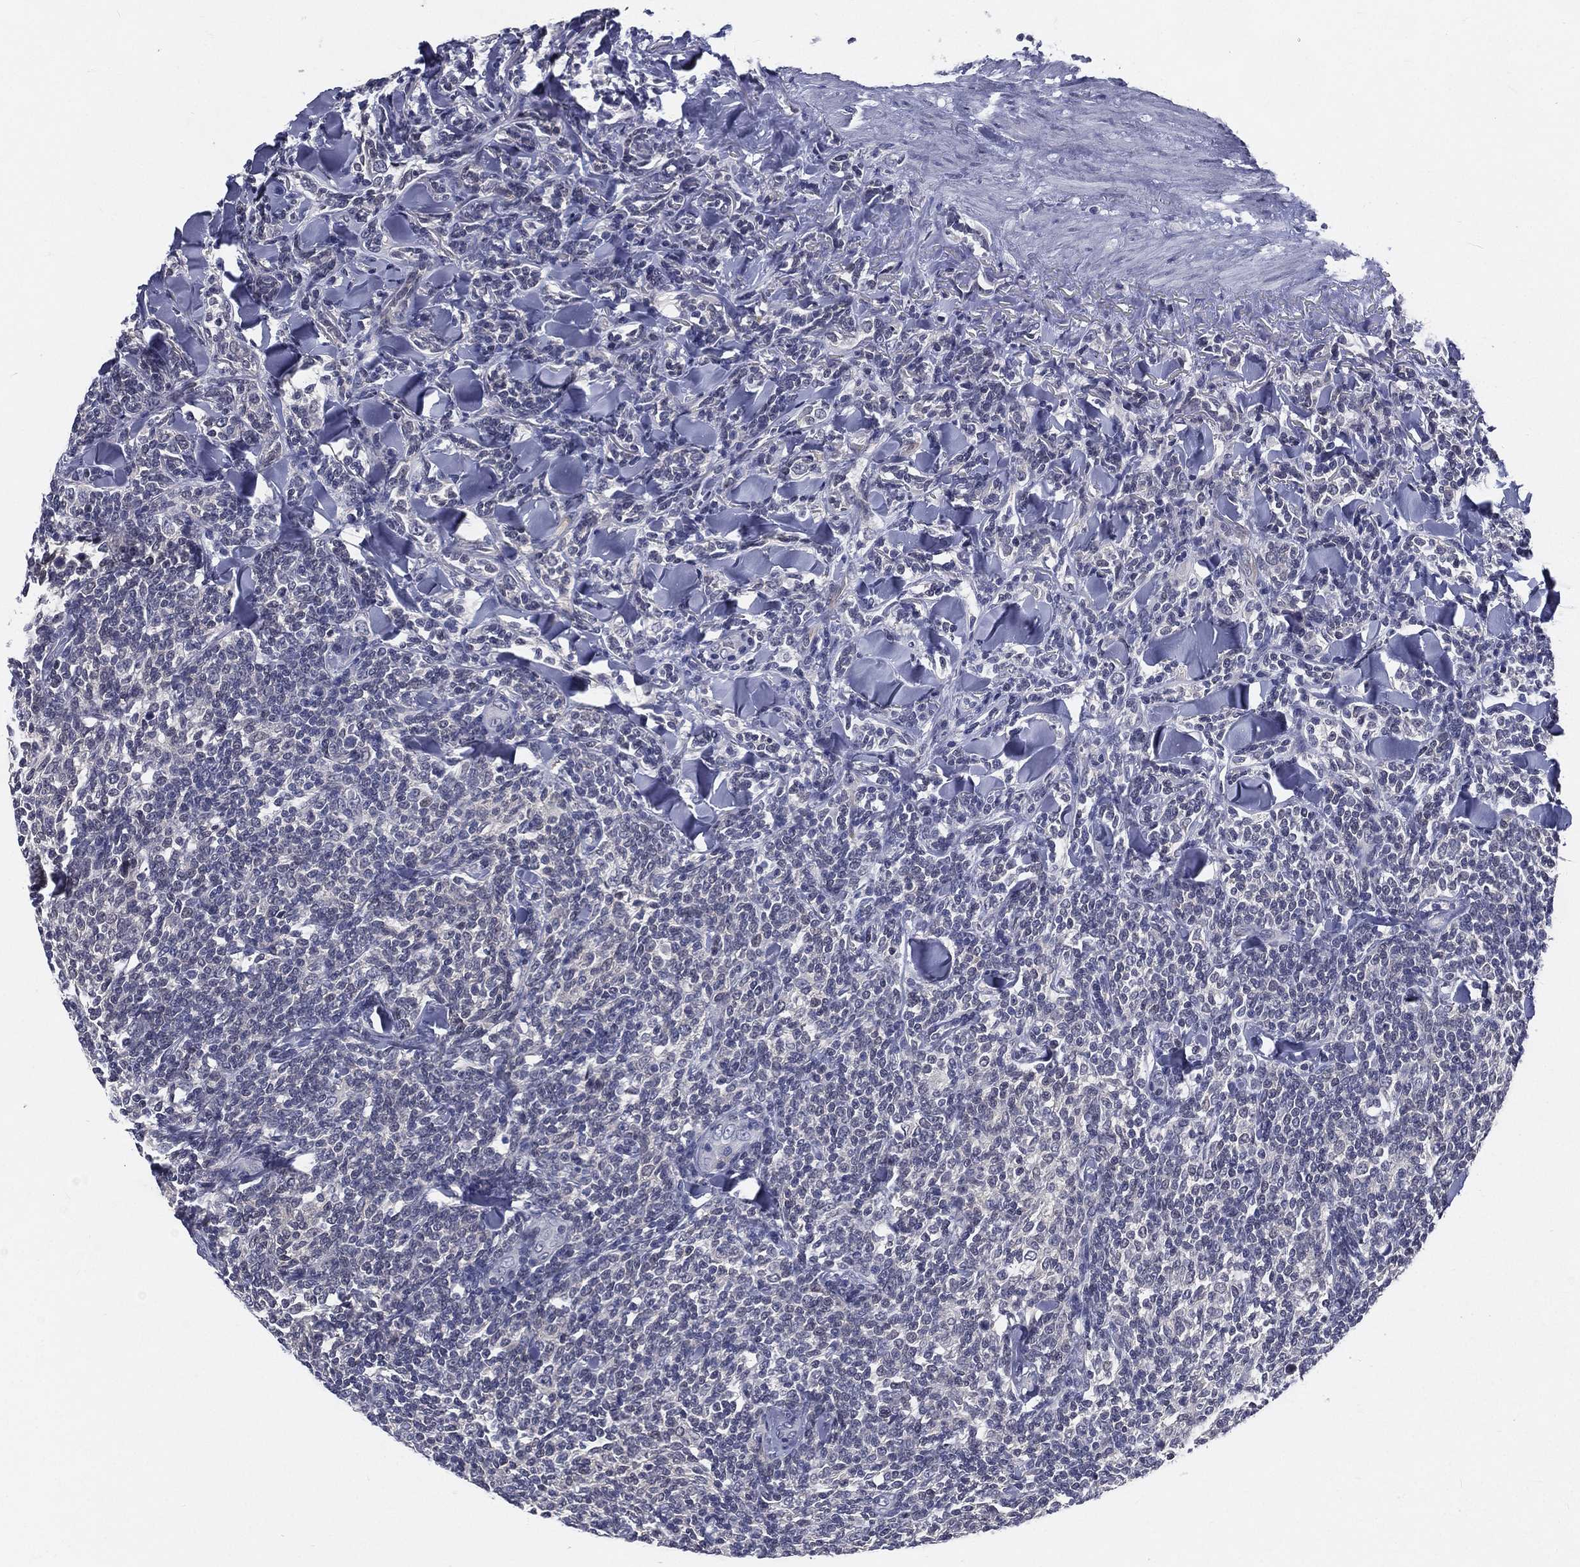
{"staining": {"intensity": "negative", "quantity": "none", "location": "none"}, "tissue": "lymphoma", "cell_type": "Tumor cells", "image_type": "cancer", "snomed": [{"axis": "morphology", "description": "Malignant lymphoma, non-Hodgkin's type, Low grade"}, {"axis": "topography", "description": "Lymph node"}], "caption": "Lymphoma stained for a protein using immunohistochemistry (IHC) exhibits no positivity tumor cells.", "gene": "IFT27", "patient": {"sex": "female", "age": 56}}